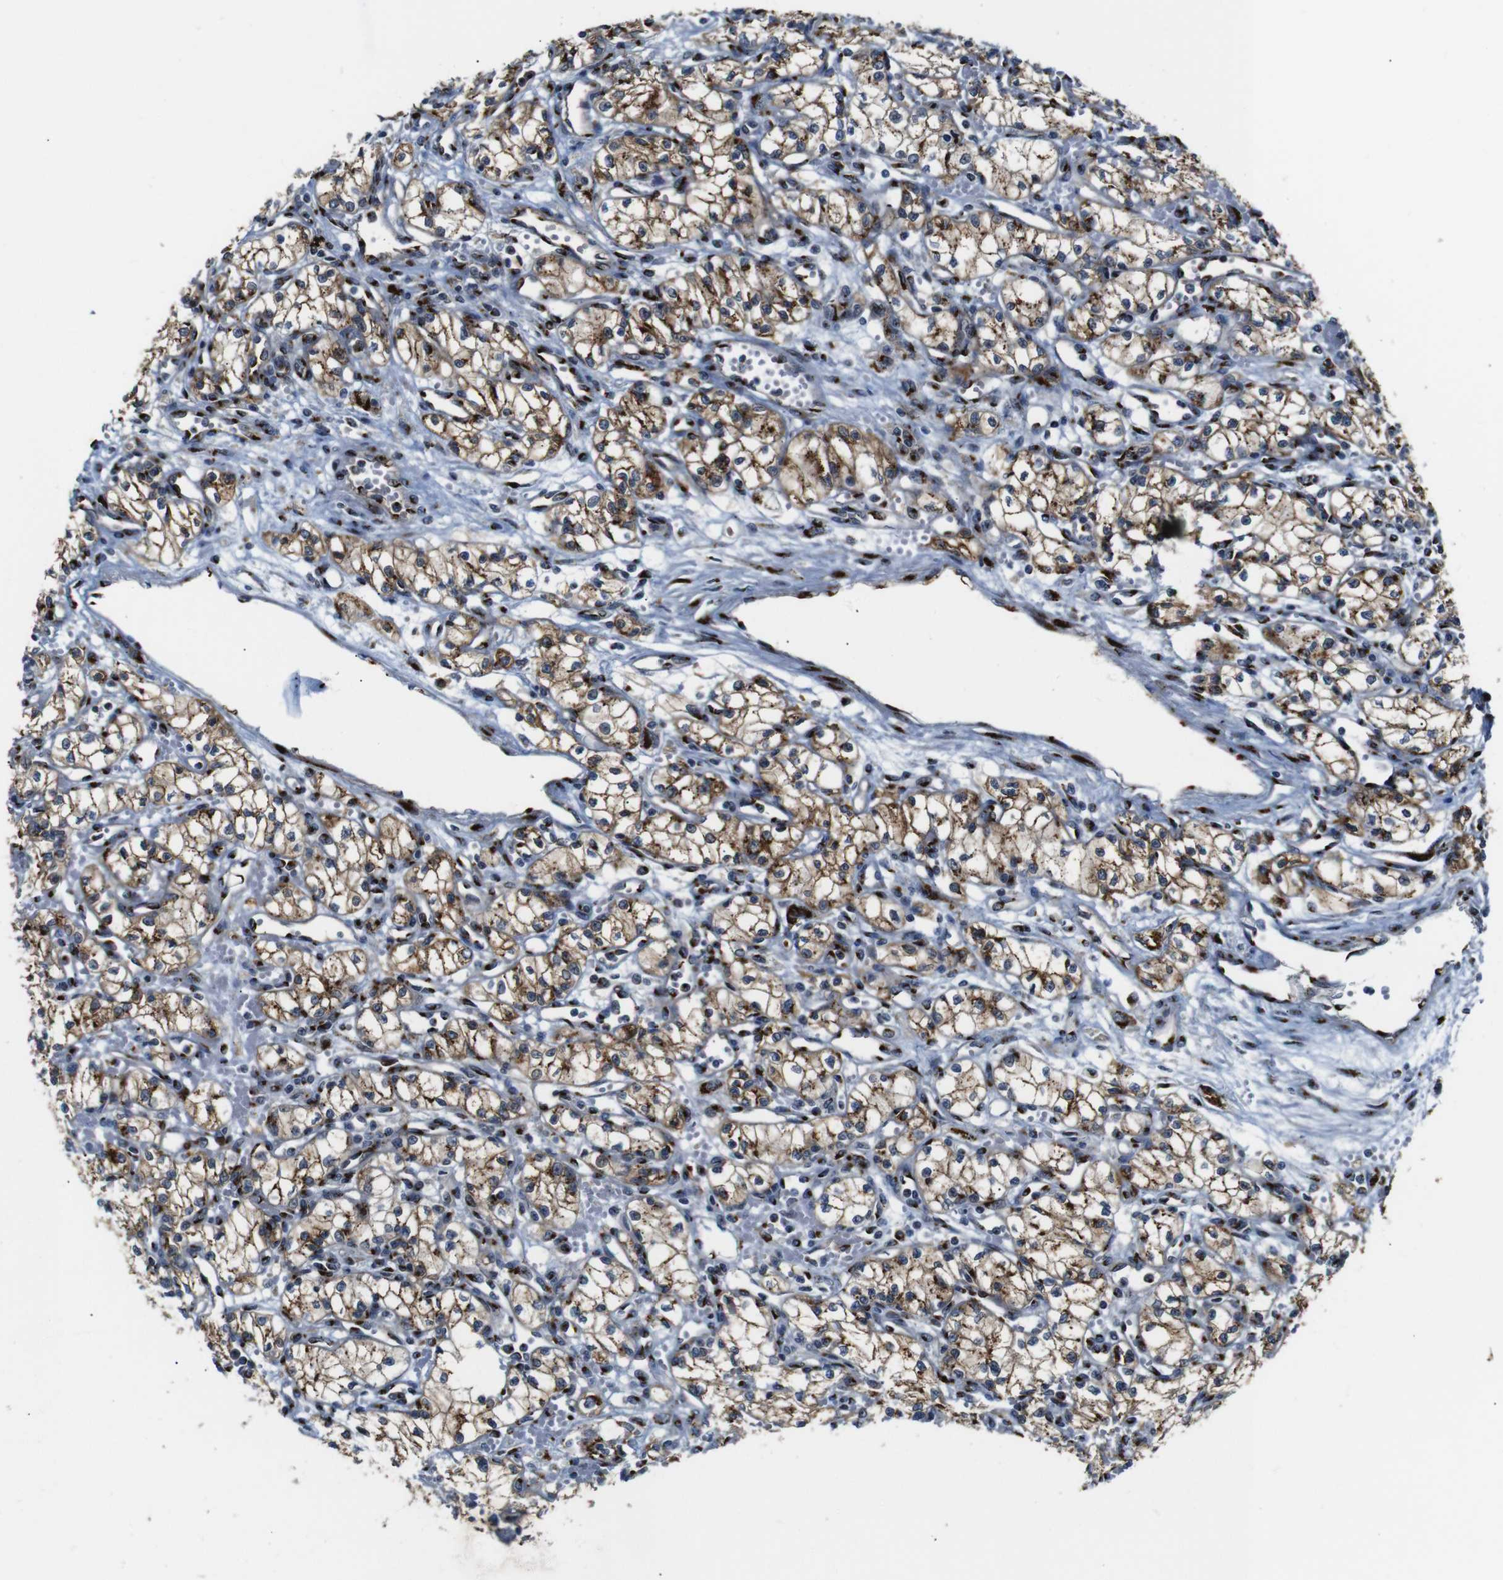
{"staining": {"intensity": "moderate", "quantity": ">75%", "location": "cytoplasmic/membranous"}, "tissue": "renal cancer", "cell_type": "Tumor cells", "image_type": "cancer", "snomed": [{"axis": "morphology", "description": "Normal tissue, NOS"}, {"axis": "morphology", "description": "Adenocarcinoma, NOS"}, {"axis": "topography", "description": "Kidney"}], "caption": "High-magnification brightfield microscopy of adenocarcinoma (renal) stained with DAB (brown) and counterstained with hematoxylin (blue). tumor cells exhibit moderate cytoplasmic/membranous positivity is appreciated in approximately>75% of cells. The staining is performed using DAB brown chromogen to label protein expression. The nuclei are counter-stained blue using hematoxylin.", "gene": "TGOLN2", "patient": {"sex": "male", "age": 59}}